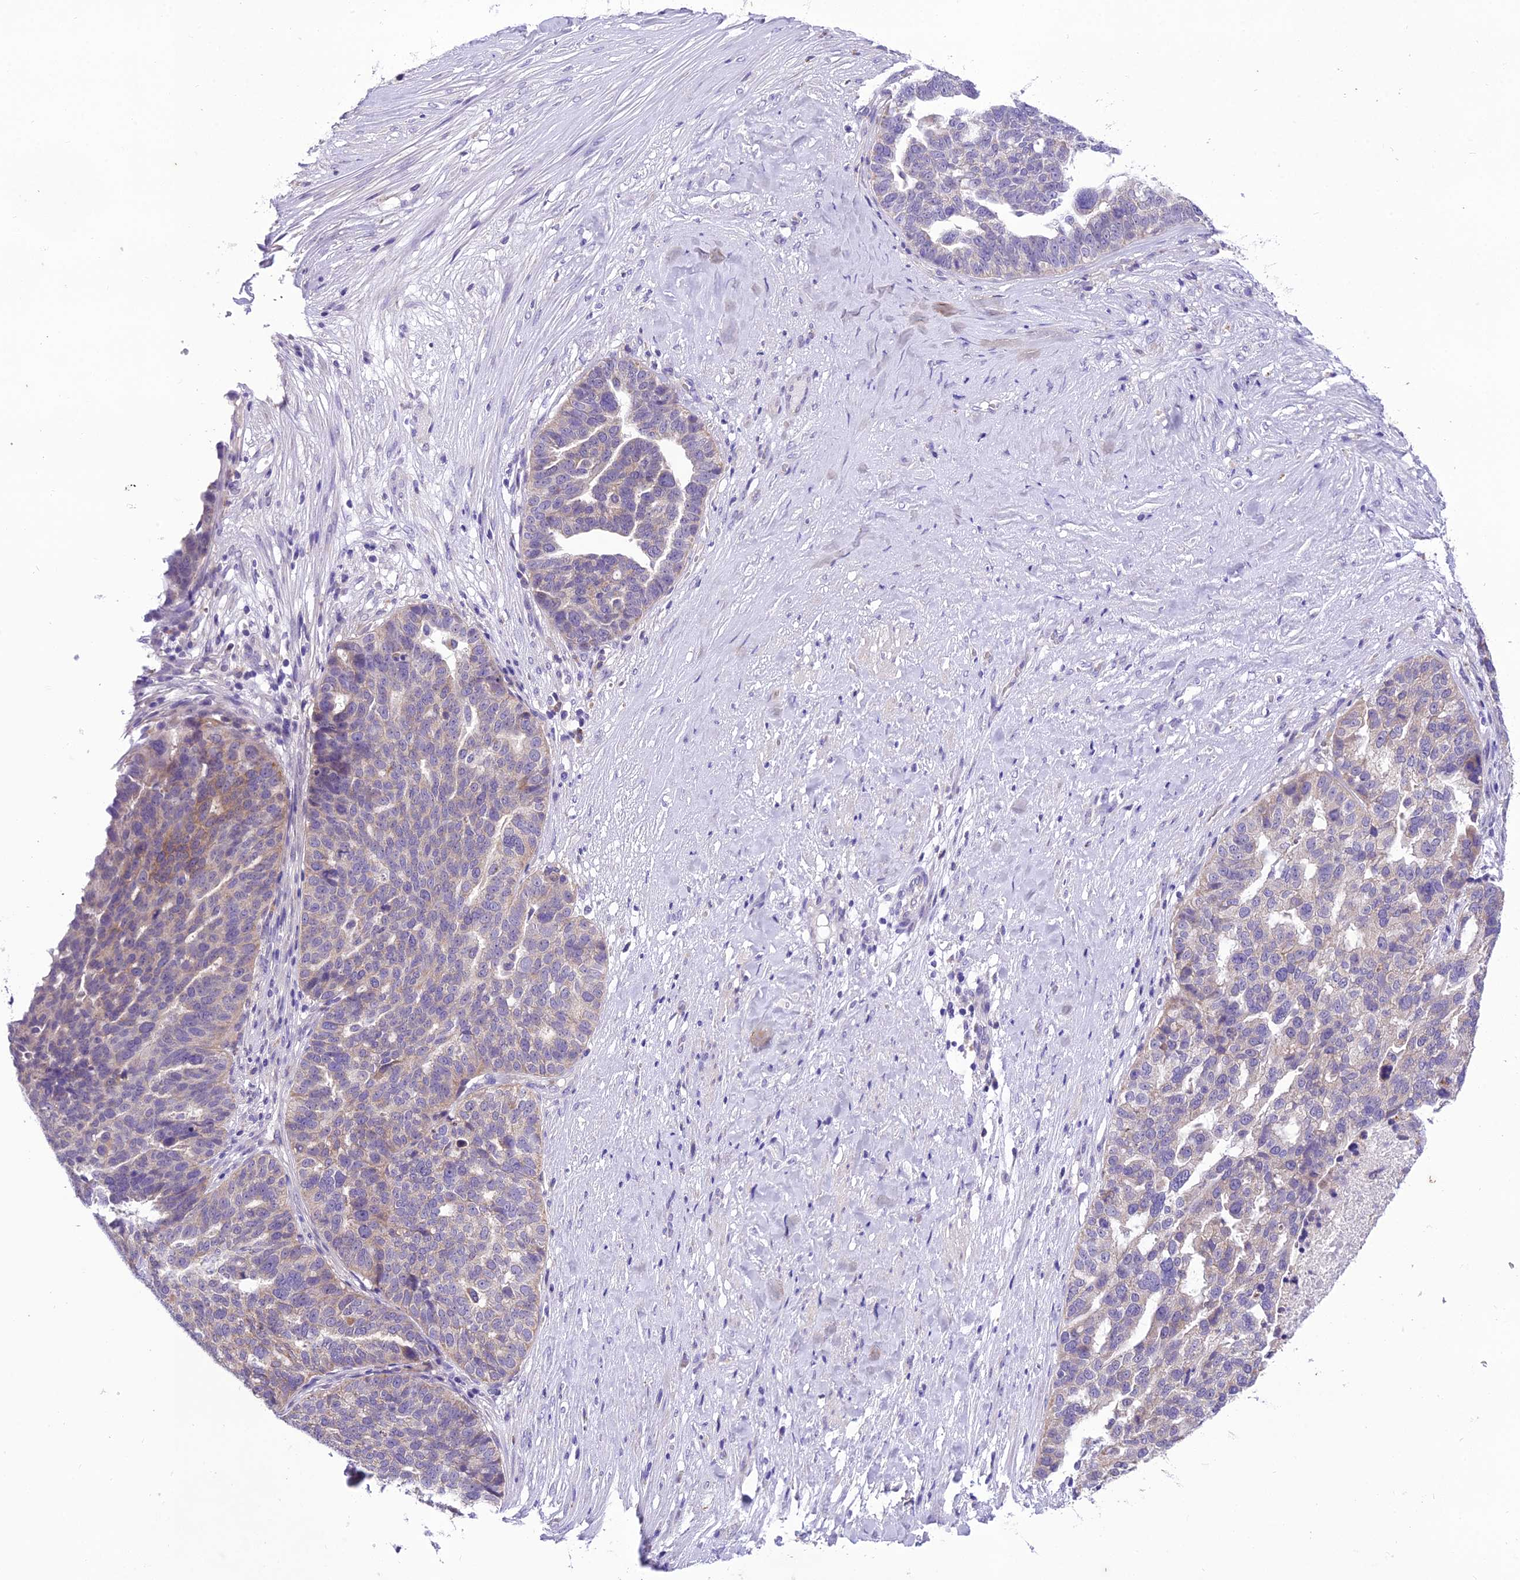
{"staining": {"intensity": "weak", "quantity": "<25%", "location": "cytoplasmic/membranous"}, "tissue": "ovarian cancer", "cell_type": "Tumor cells", "image_type": "cancer", "snomed": [{"axis": "morphology", "description": "Cystadenocarcinoma, serous, NOS"}, {"axis": "topography", "description": "Ovary"}], "caption": "The image displays no significant expression in tumor cells of ovarian cancer.", "gene": "MIIP", "patient": {"sex": "female", "age": 59}}